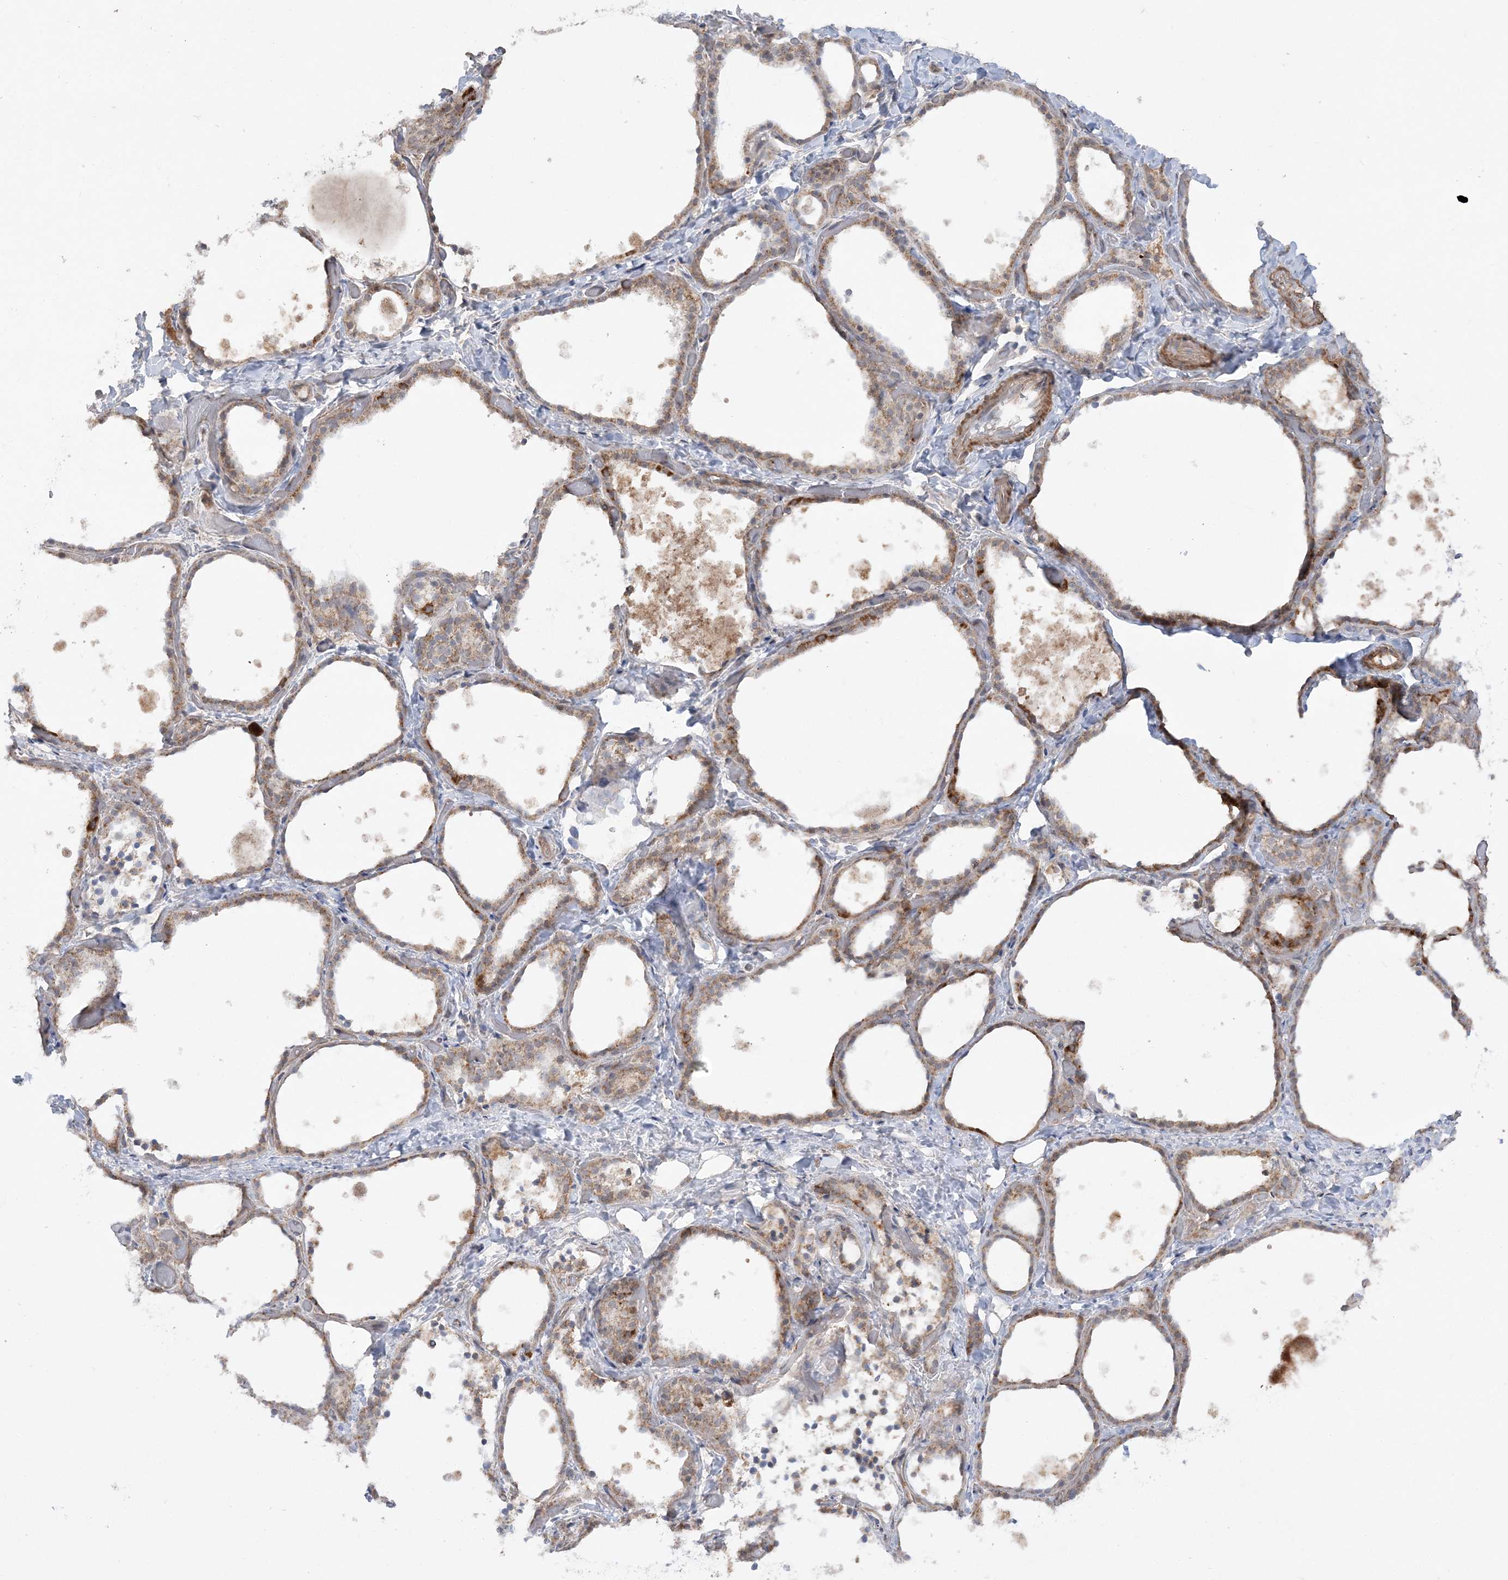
{"staining": {"intensity": "moderate", "quantity": ">75%", "location": "cytoplasmic/membranous"}, "tissue": "thyroid gland", "cell_type": "Glandular cells", "image_type": "normal", "snomed": [{"axis": "morphology", "description": "Normal tissue, NOS"}, {"axis": "topography", "description": "Thyroid gland"}], "caption": "Immunohistochemical staining of unremarkable human thyroid gland exhibits medium levels of moderate cytoplasmic/membranous expression in about >75% of glandular cells. (Brightfield microscopy of DAB IHC at high magnification).", "gene": "SCLT1", "patient": {"sex": "female", "age": 44}}